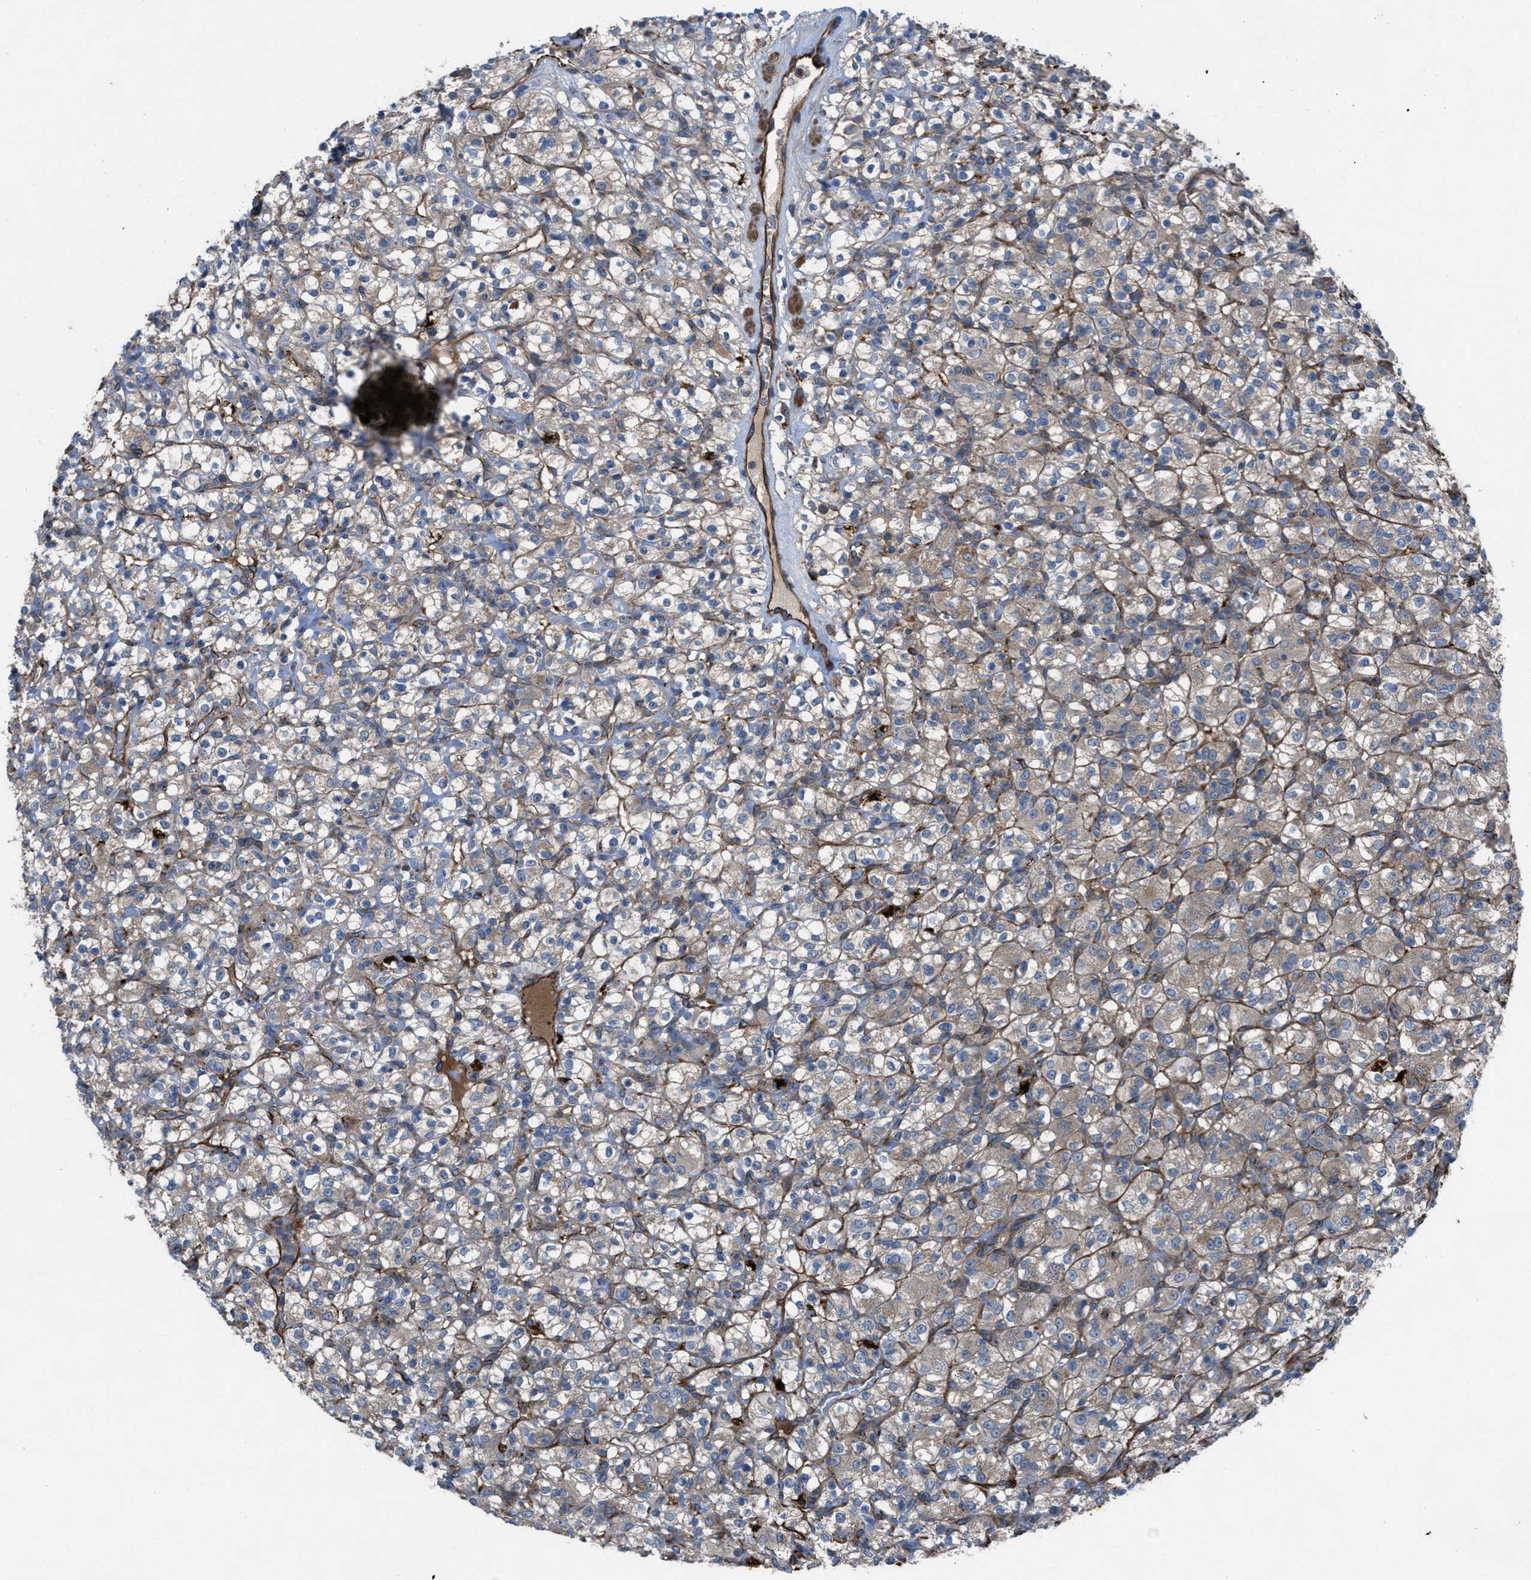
{"staining": {"intensity": "weak", "quantity": "25%-75%", "location": "cytoplasmic/membranous"}, "tissue": "renal cancer", "cell_type": "Tumor cells", "image_type": "cancer", "snomed": [{"axis": "morphology", "description": "Normal tissue, NOS"}, {"axis": "morphology", "description": "Adenocarcinoma, NOS"}, {"axis": "topography", "description": "Kidney"}], "caption": "This is an image of IHC staining of renal cancer (adenocarcinoma), which shows weak staining in the cytoplasmic/membranous of tumor cells.", "gene": "SLC6A9", "patient": {"sex": "female", "age": 72}}